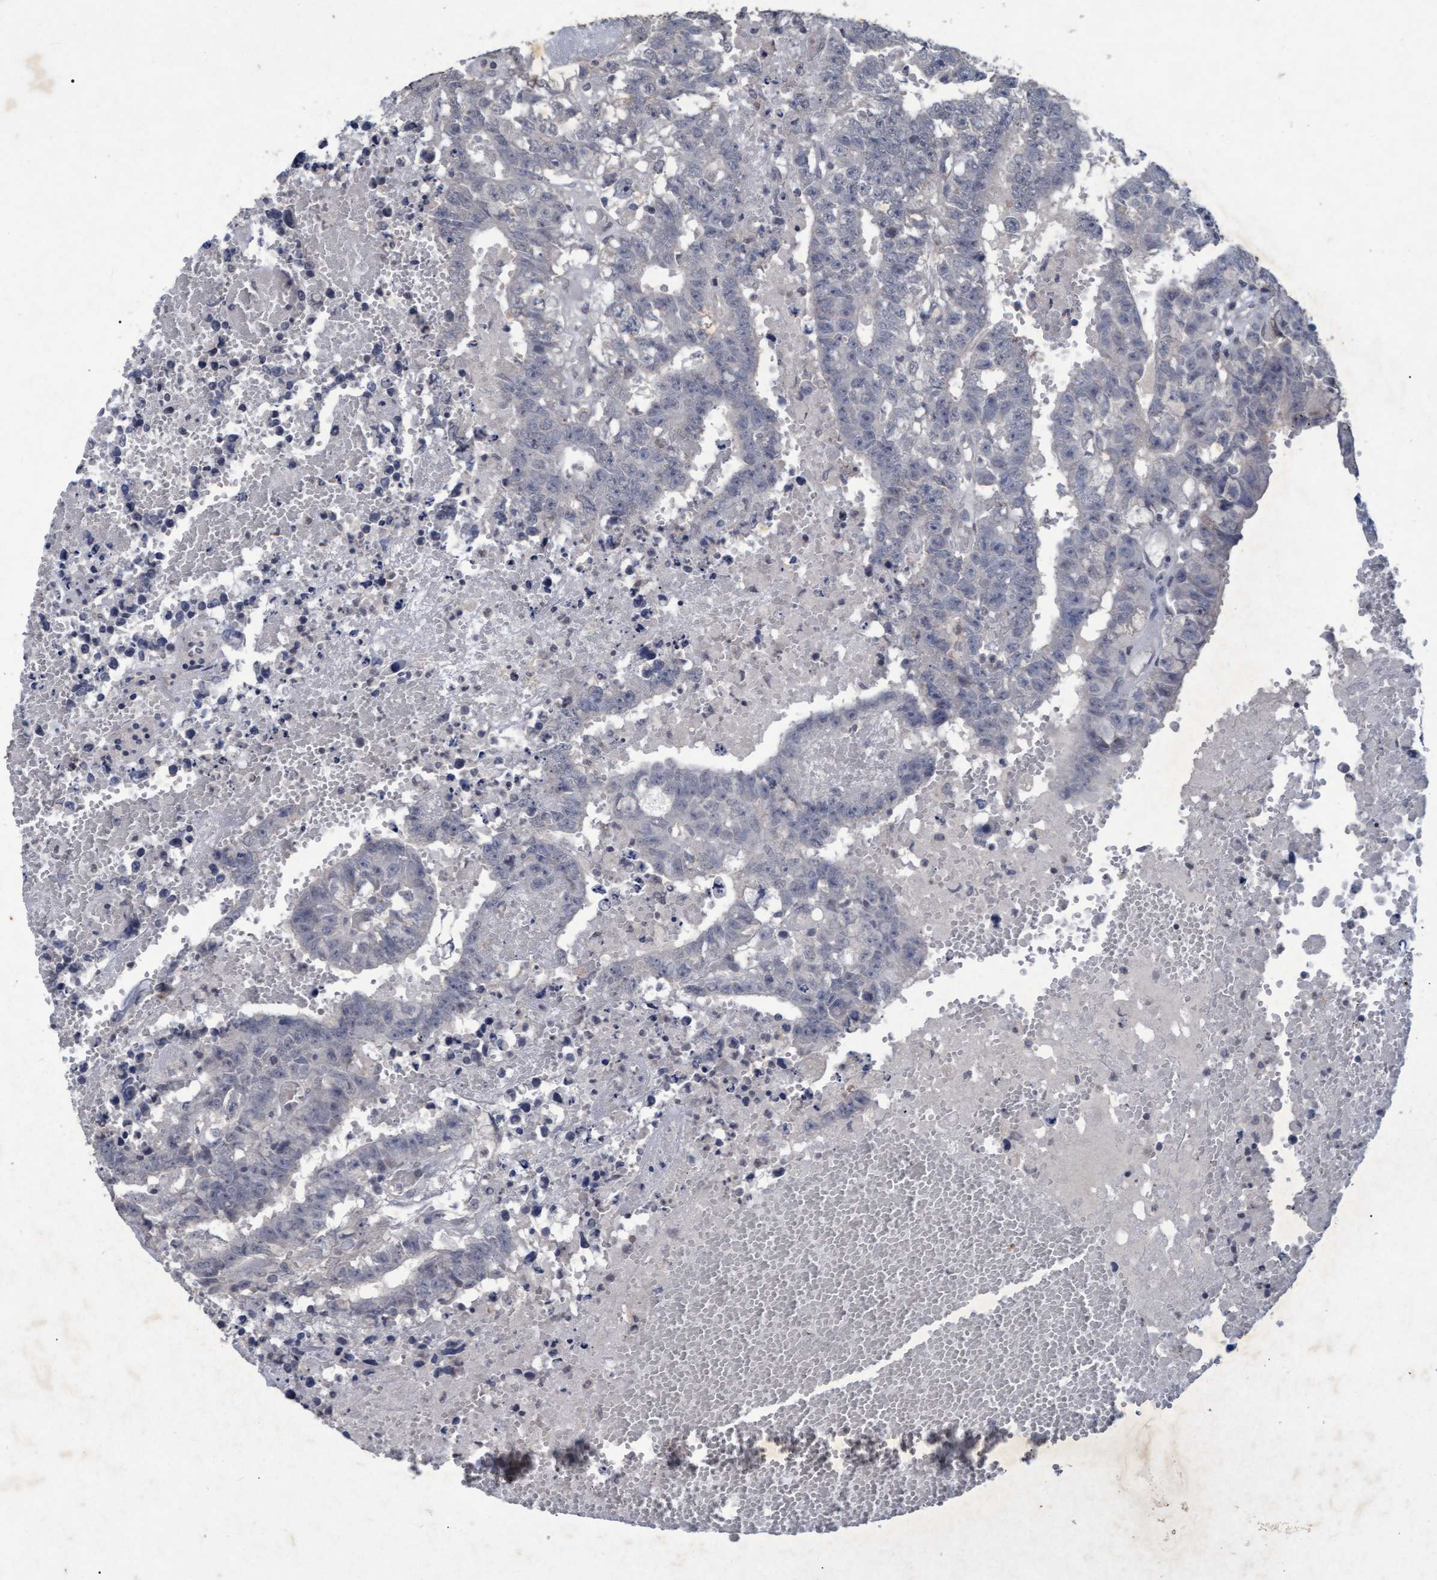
{"staining": {"intensity": "negative", "quantity": "none", "location": "none"}, "tissue": "testis cancer", "cell_type": "Tumor cells", "image_type": "cancer", "snomed": [{"axis": "morphology", "description": "Carcinoma, Embryonal, NOS"}, {"axis": "topography", "description": "Testis"}], "caption": "Immunohistochemistry micrograph of neoplastic tissue: testis cancer (embryonal carcinoma) stained with DAB (3,3'-diaminobenzidine) shows no significant protein expression in tumor cells. (DAB immunohistochemistry with hematoxylin counter stain).", "gene": "GALC", "patient": {"sex": "male", "age": 25}}